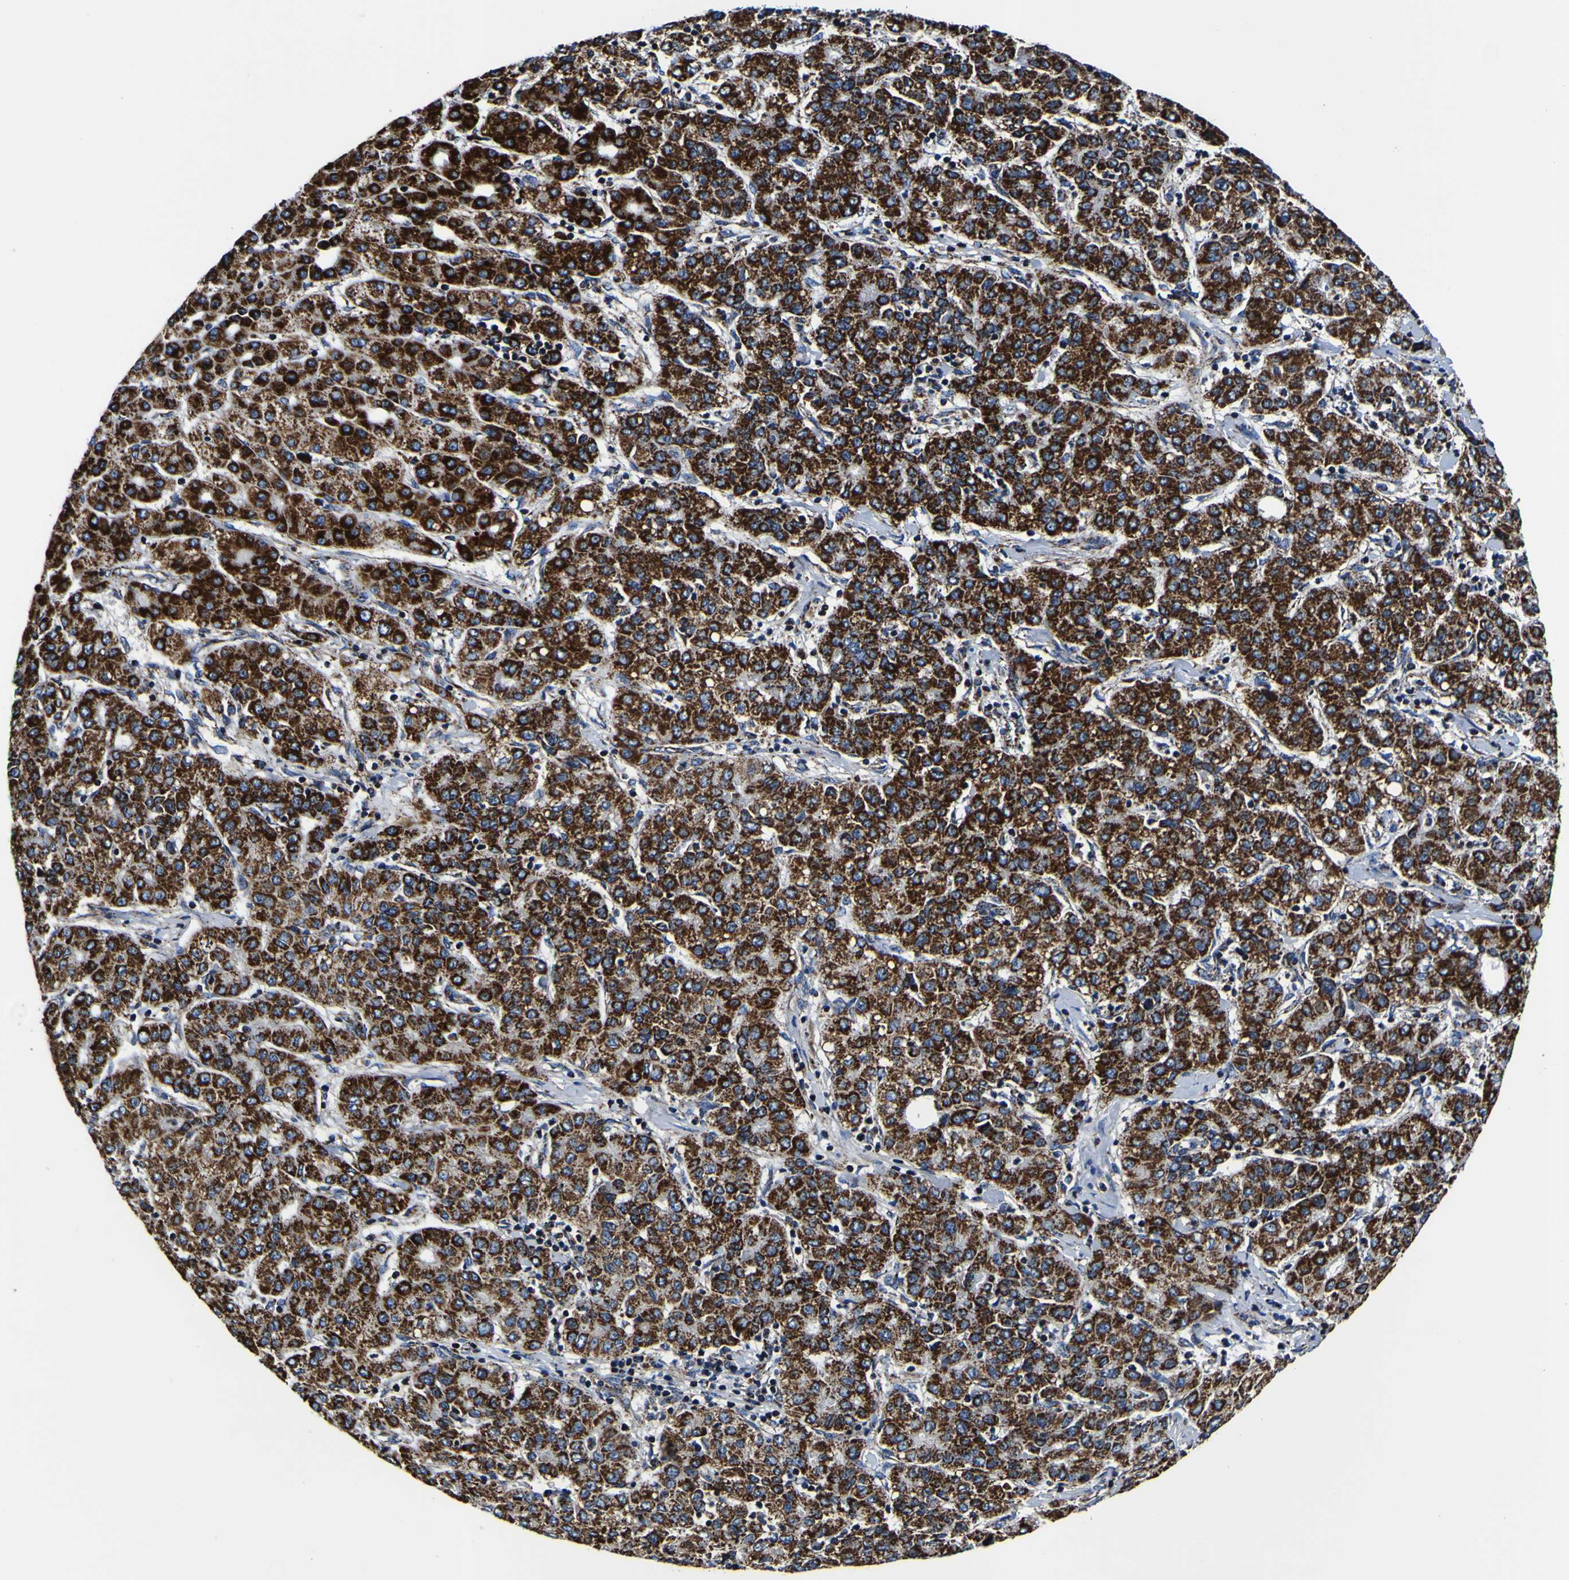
{"staining": {"intensity": "strong", "quantity": ">75%", "location": "cytoplasmic/membranous"}, "tissue": "liver cancer", "cell_type": "Tumor cells", "image_type": "cancer", "snomed": [{"axis": "morphology", "description": "Carcinoma, Hepatocellular, NOS"}, {"axis": "topography", "description": "Liver"}], "caption": "Liver cancer stained with a brown dye demonstrates strong cytoplasmic/membranous positive positivity in about >75% of tumor cells.", "gene": "PTRH2", "patient": {"sex": "male", "age": 65}}